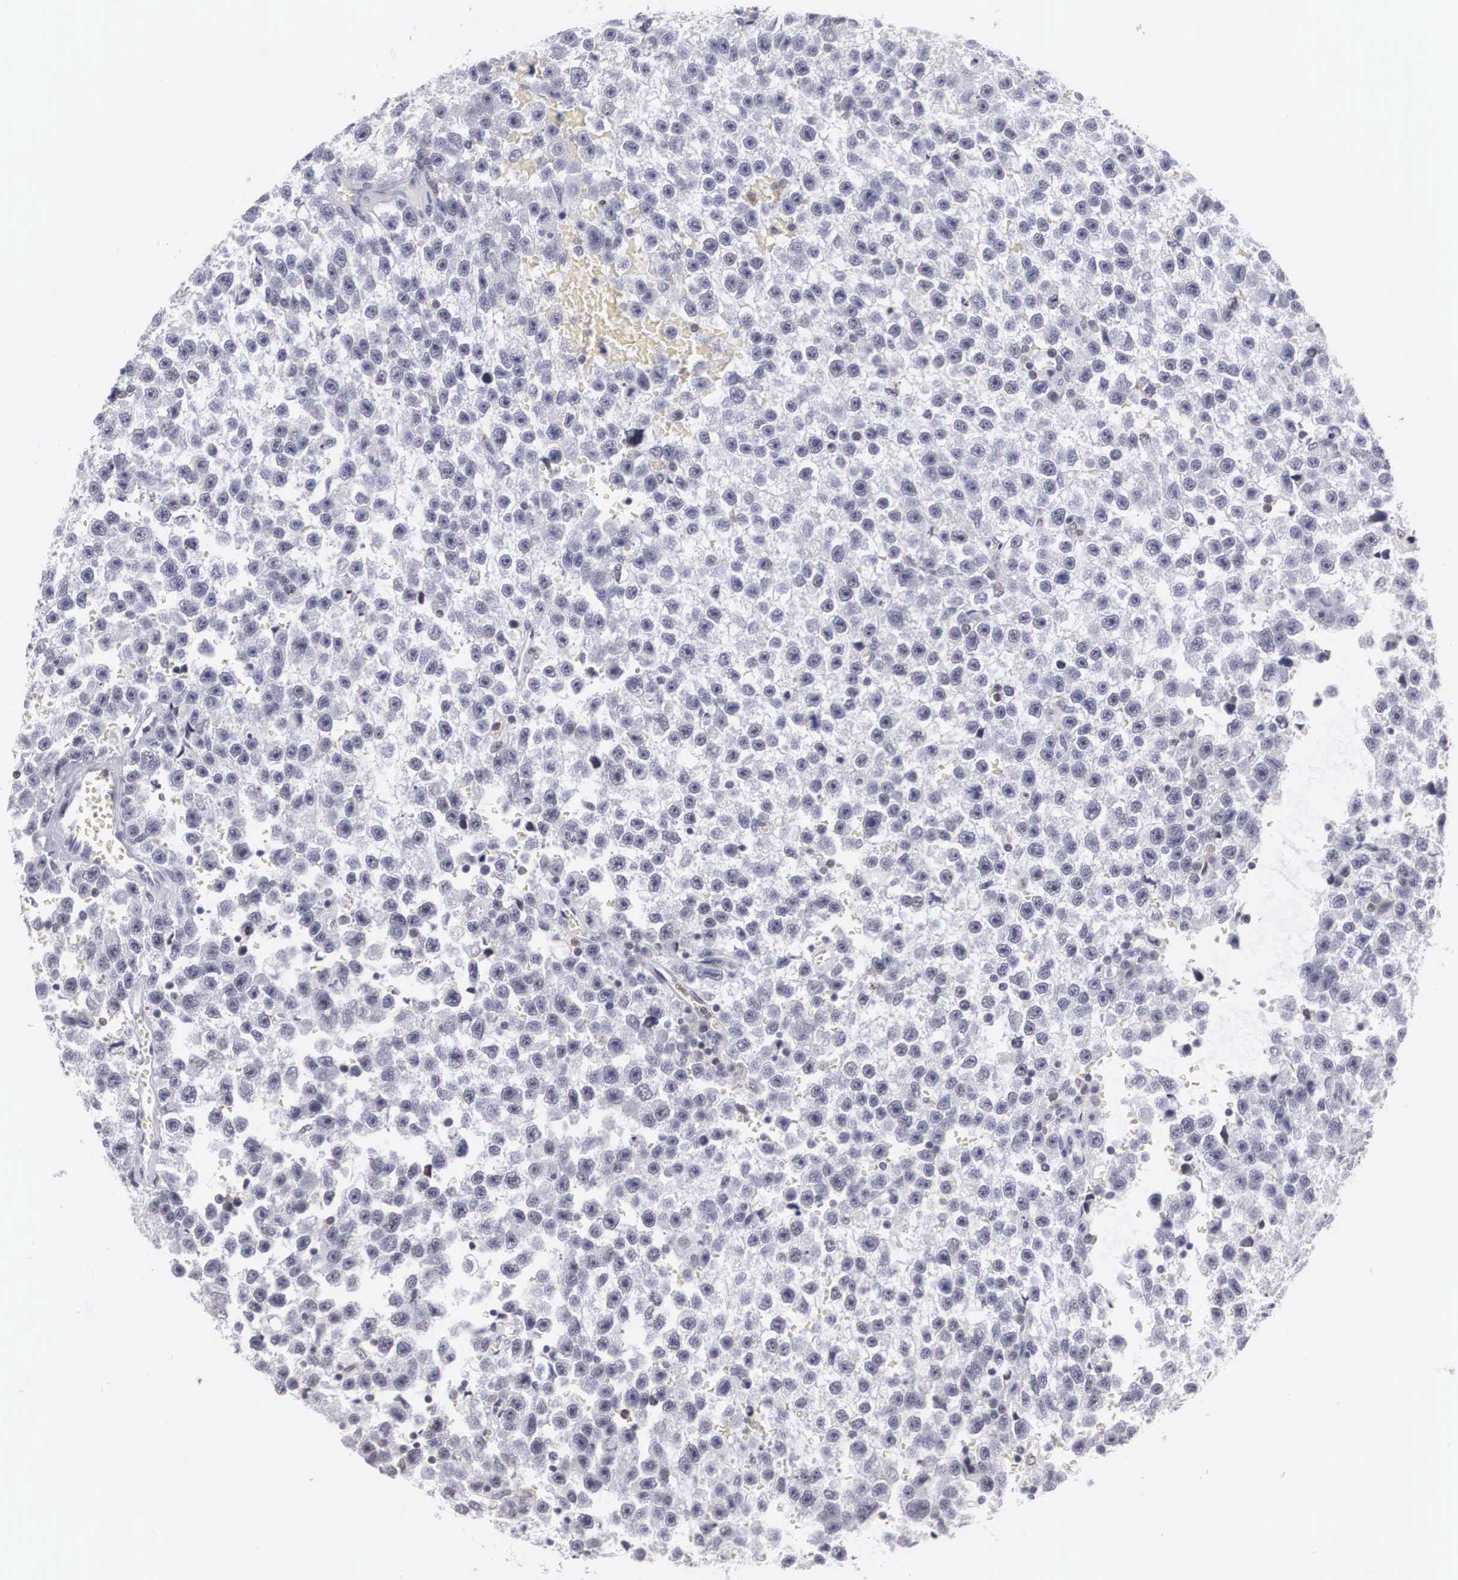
{"staining": {"intensity": "negative", "quantity": "none", "location": "none"}, "tissue": "testis cancer", "cell_type": "Tumor cells", "image_type": "cancer", "snomed": [{"axis": "morphology", "description": "Seminoma, NOS"}, {"axis": "topography", "description": "Testis"}], "caption": "This is an immunohistochemistry (IHC) image of testis cancer. There is no expression in tumor cells.", "gene": "FAM47A", "patient": {"sex": "male", "age": 33}}